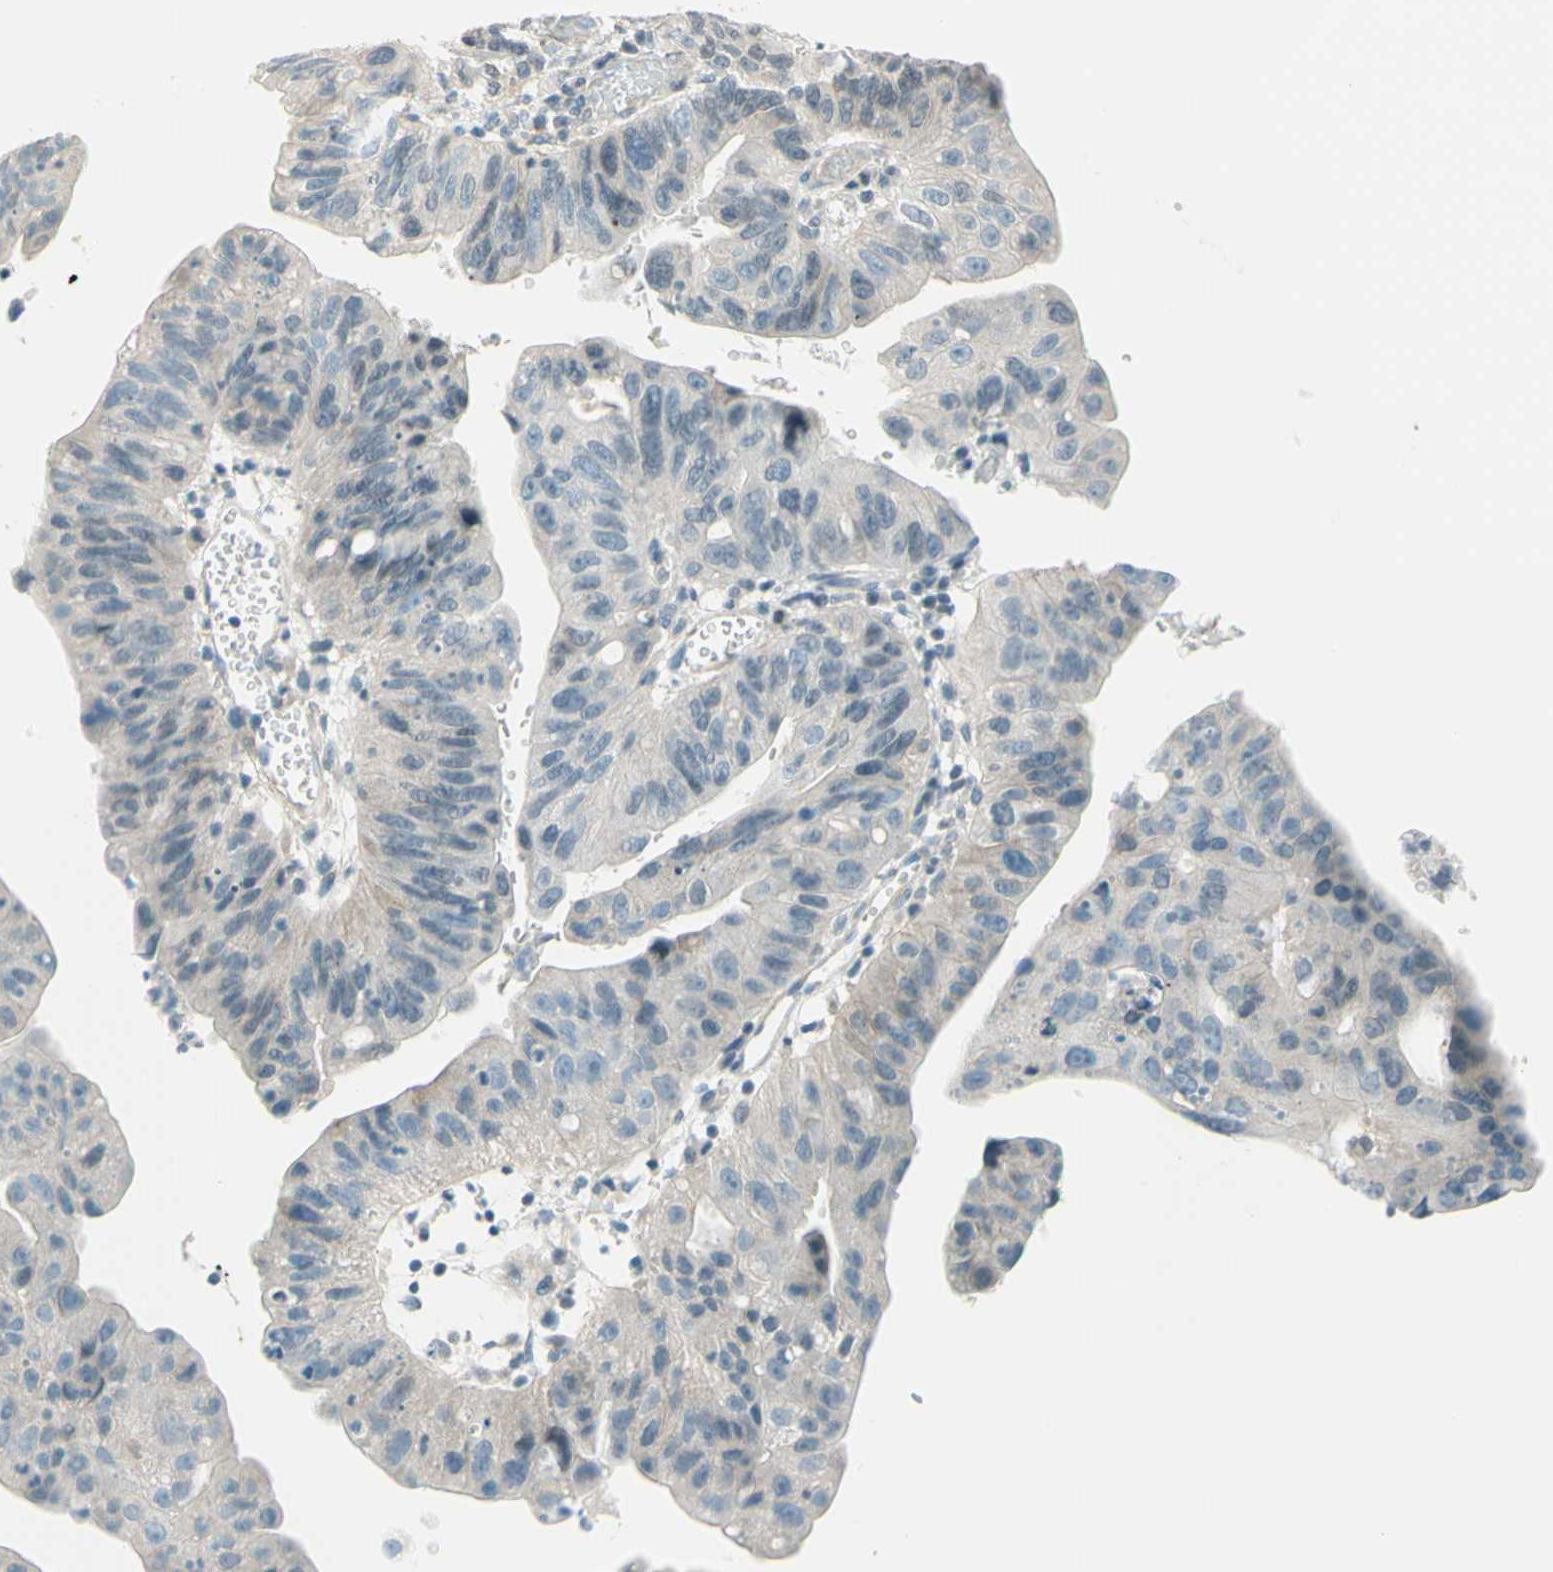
{"staining": {"intensity": "weak", "quantity": "<25%", "location": "nuclear"}, "tissue": "stomach cancer", "cell_type": "Tumor cells", "image_type": "cancer", "snomed": [{"axis": "morphology", "description": "Adenocarcinoma, NOS"}, {"axis": "topography", "description": "Stomach"}], "caption": "Stomach cancer was stained to show a protein in brown. There is no significant expression in tumor cells. (Brightfield microscopy of DAB (3,3'-diaminobenzidine) immunohistochemistry at high magnification).", "gene": "JPH1", "patient": {"sex": "male", "age": 59}}